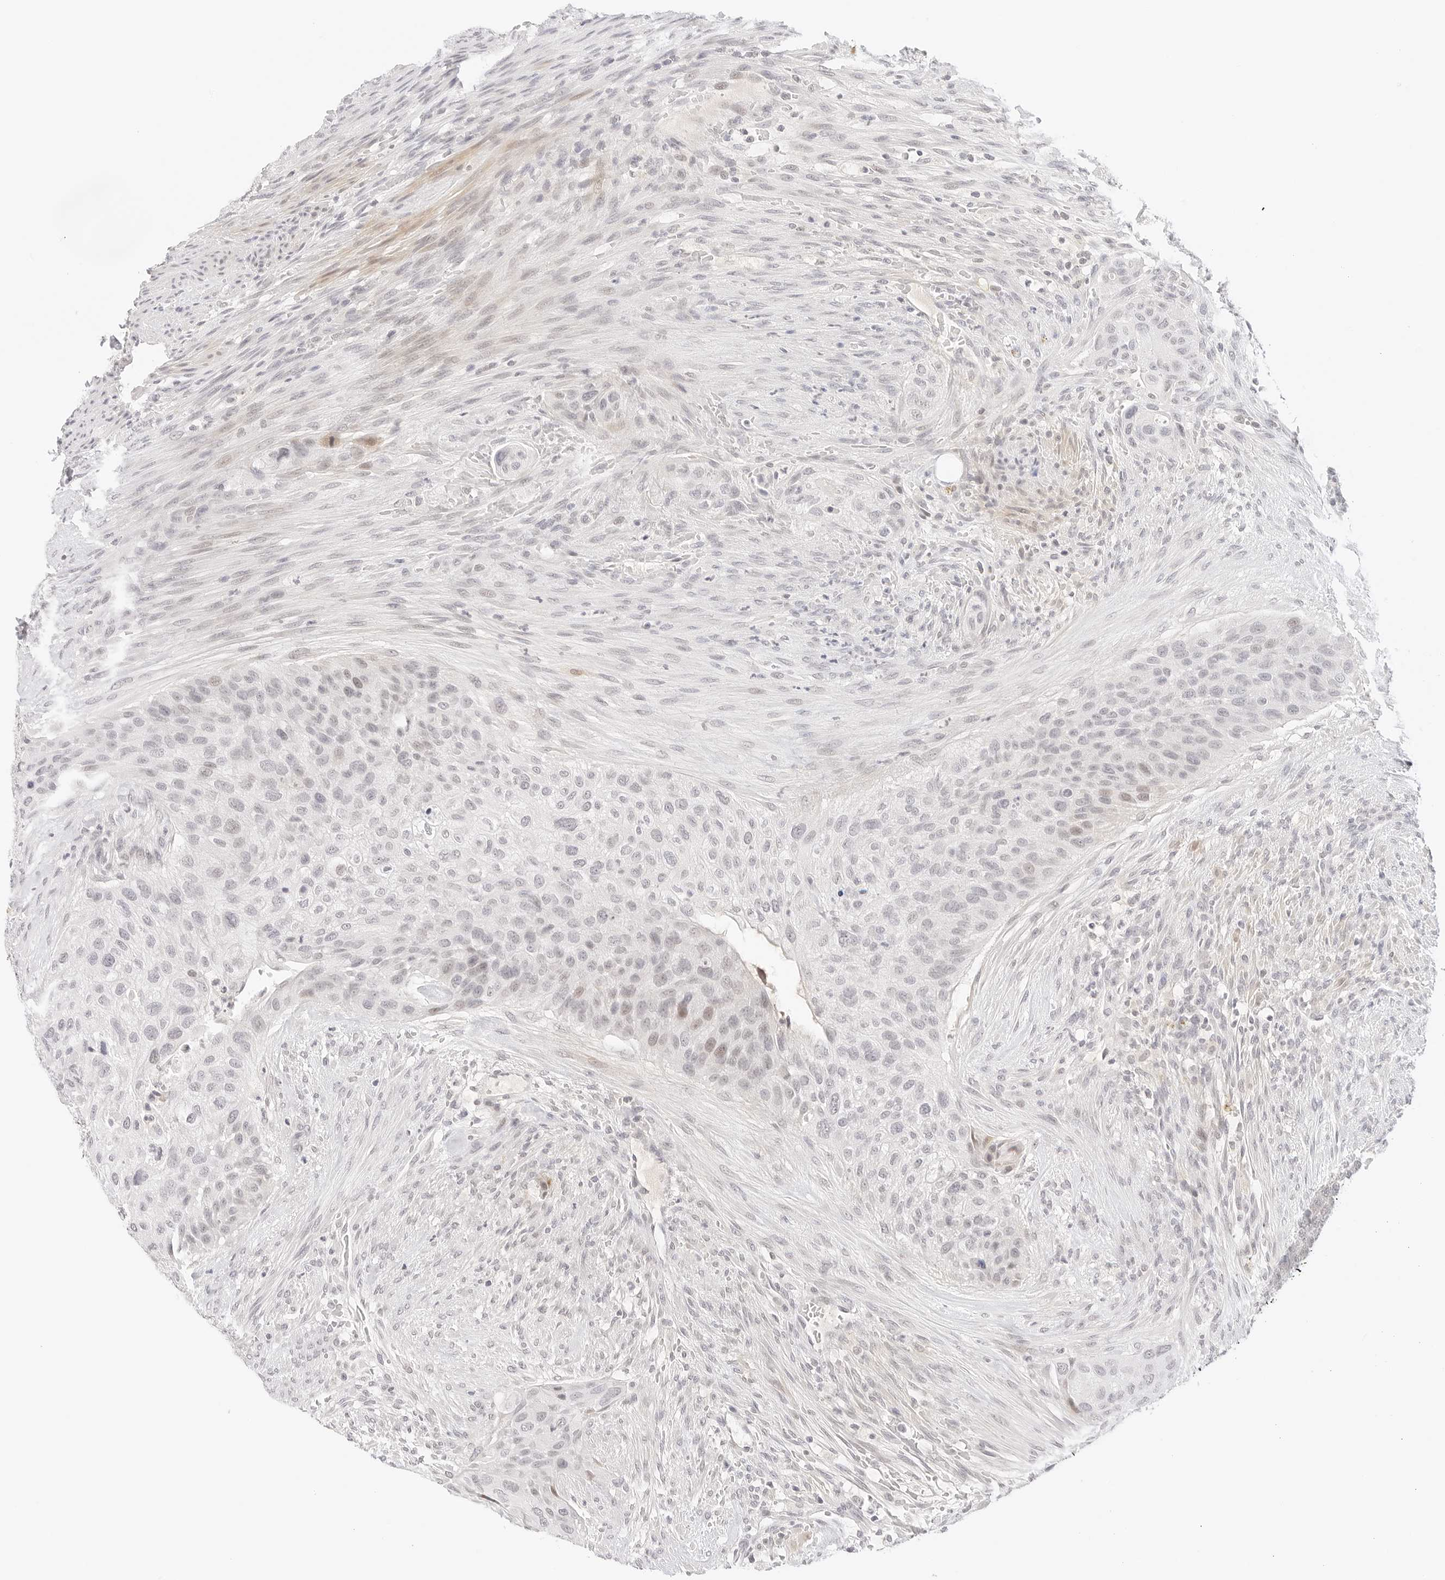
{"staining": {"intensity": "weak", "quantity": "<25%", "location": "nuclear"}, "tissue": "urothelial cancer", "cell_type": "Tumor cells", "image_type": "cancer", "snomed": [{"axis": "morphology", "description": "Urothelial carcinoma, High grade"}, {"axis": "topography", "description": "Urinary bladder"}], "caption": "An image of urothelial cancer stained for a protein exhibits no brown staining in tumor cells. (Immunohistochemistry (ihc), brightfield microscopy, high magnification).", "gene": "XKR4", "patient": {"sex": "male", "age": 35}}